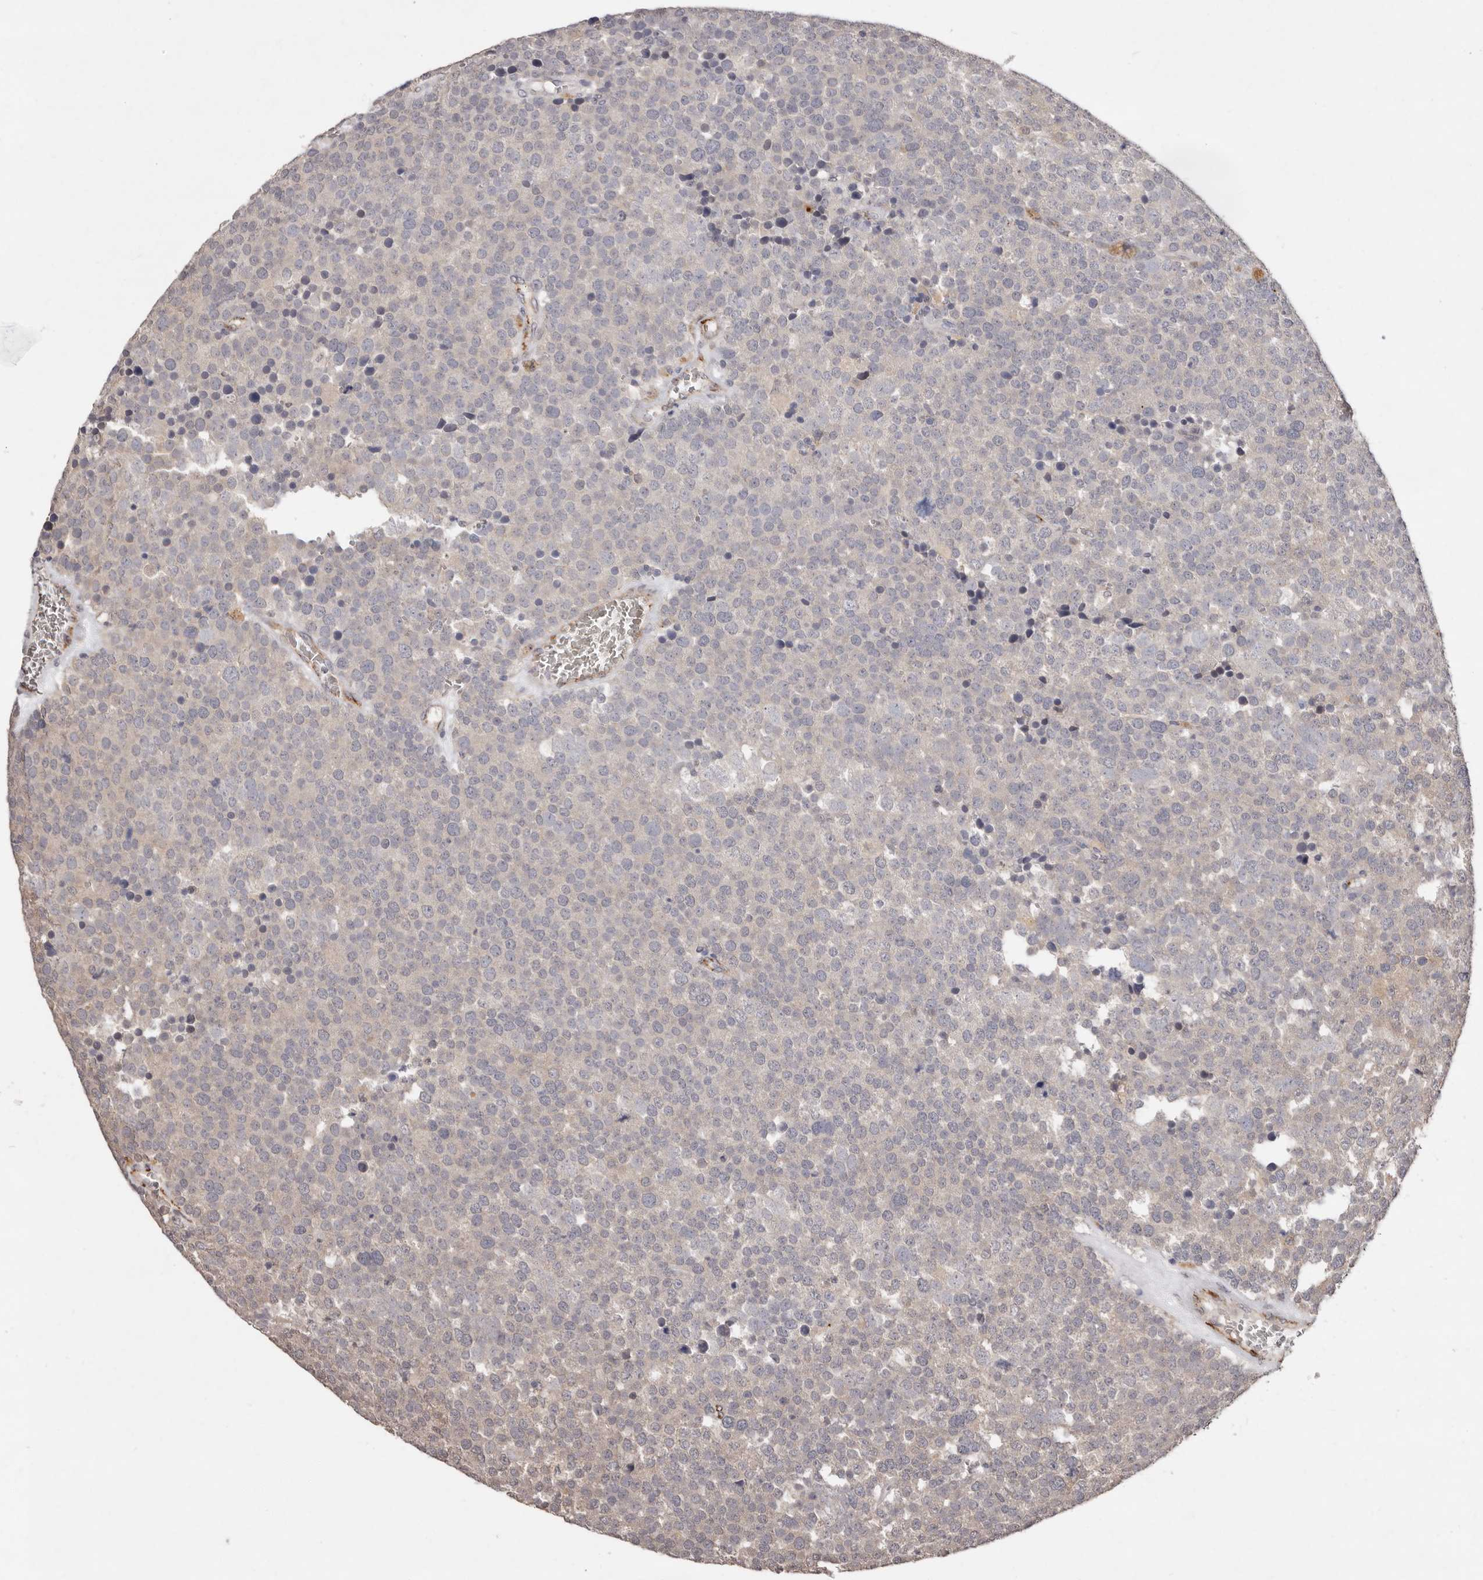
{"staining": {"intensity": "negative", "quantity": "none", "location": "none"}, "tissue": "testis cancer", "cell_type": "Tumor cells", "image_type": "cancer", "snomed": [{"axis": "morphology", "description": "Seminoma, NOS"}, {"axis": "topography", "description": "Testis"}], "caption": "Seminoma (testis) stained for a protein using immunohistochemistry (IHC) exhibits no staining tumor cells.", "gene": "SULT1E1", "patient": {"sex": "male", "age": 71}}